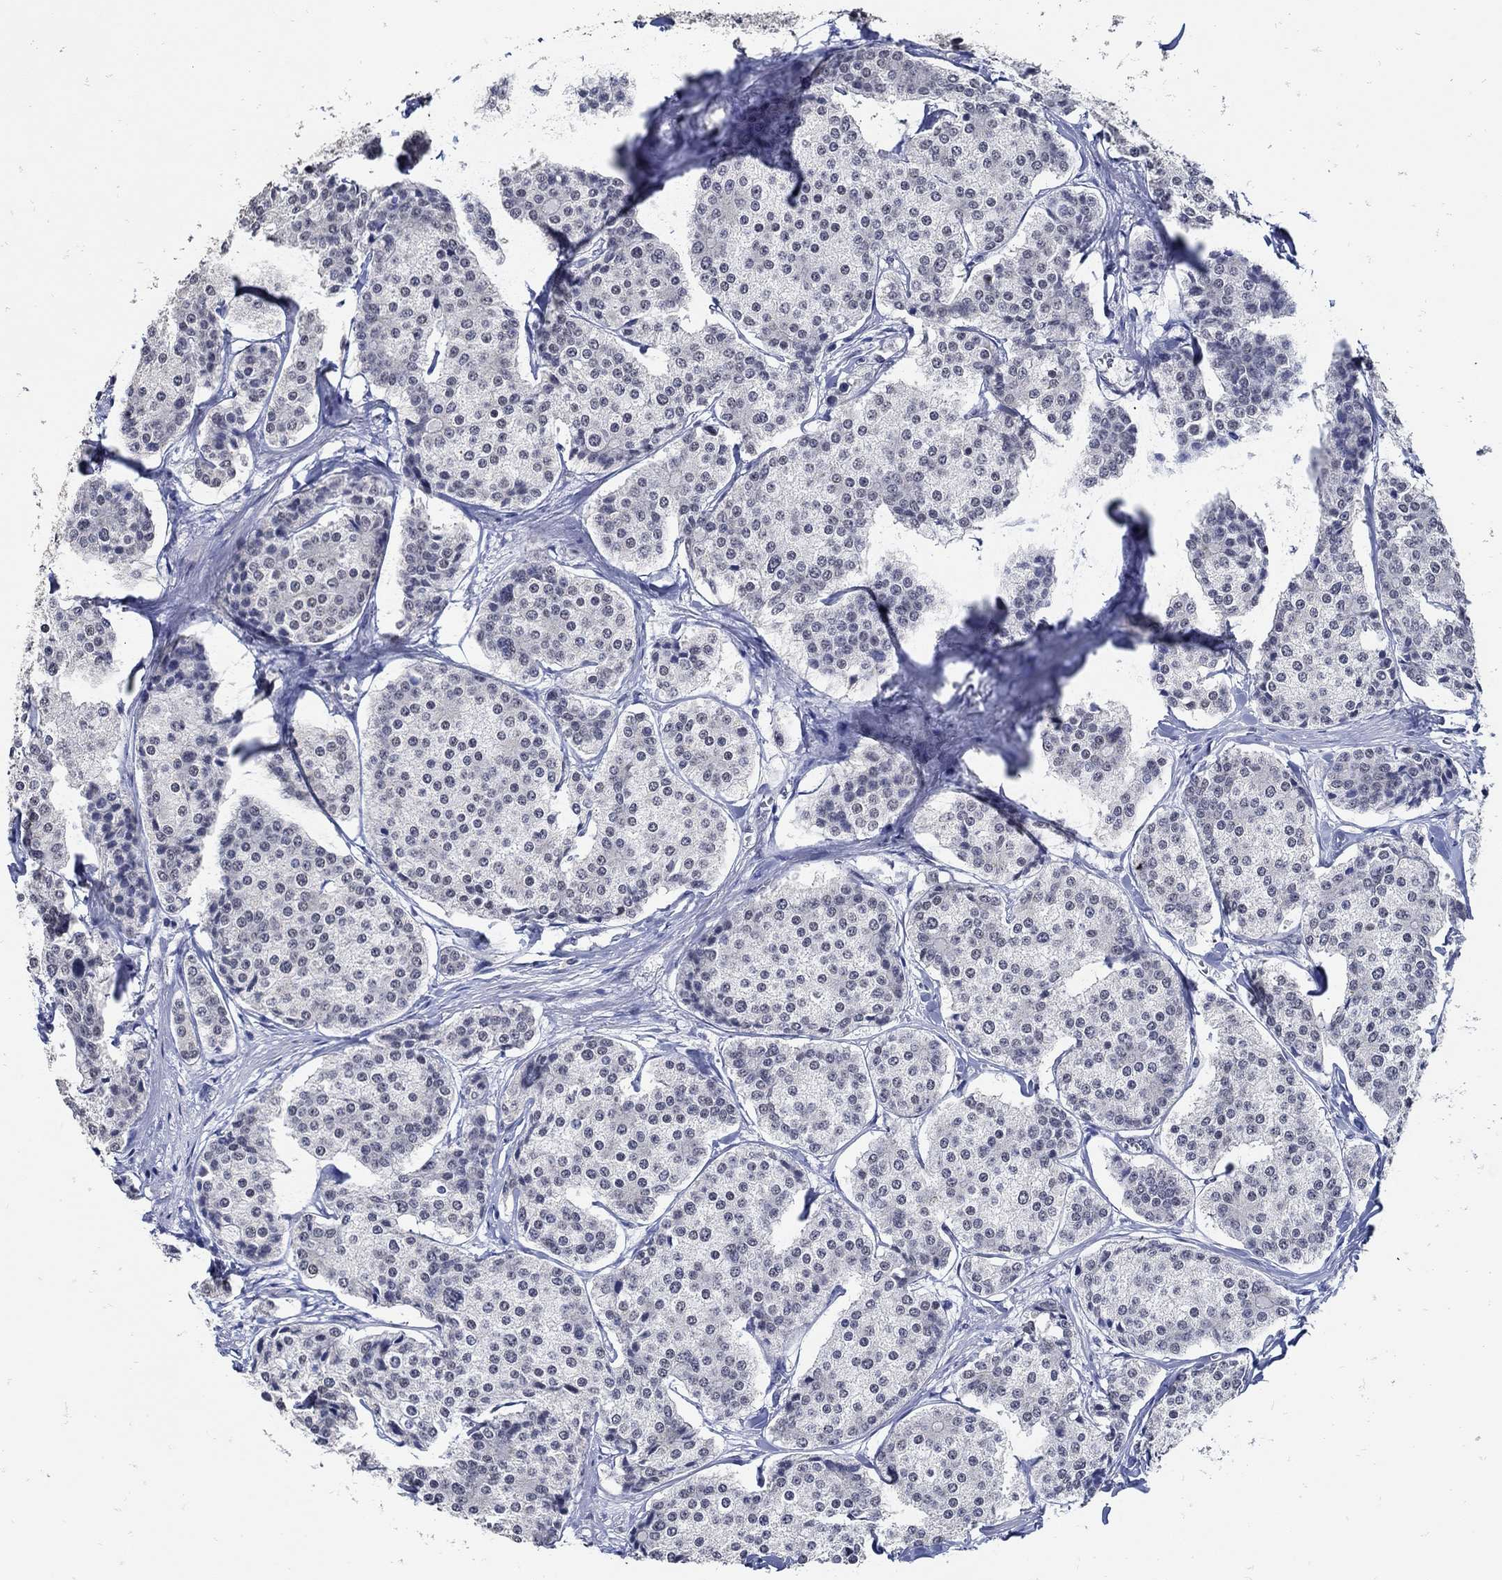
{"staining": {"intensity": "negative", "quantity": "none", "location": "none"}, "tissue": "carcinoid", "cell_type": "Tumor cells", "image_type": "cancer", "snomed": [{"axis": "morphology", "description": "Carcinoid, malignant, NOS"}, {"axis": "topography", "description": "Small intestine"}], "caption": "High magnification brightfield microscopy of carcinoid (malignant) stained with DAB (brown) and counterstained with hematoxylin (blue): tumor cells show no significant staining. (DAB IHC visualized using brightfield microscopy, high magnification).", "gene": "KCNN3", "patient": {"sex": "female", "age": 65}}